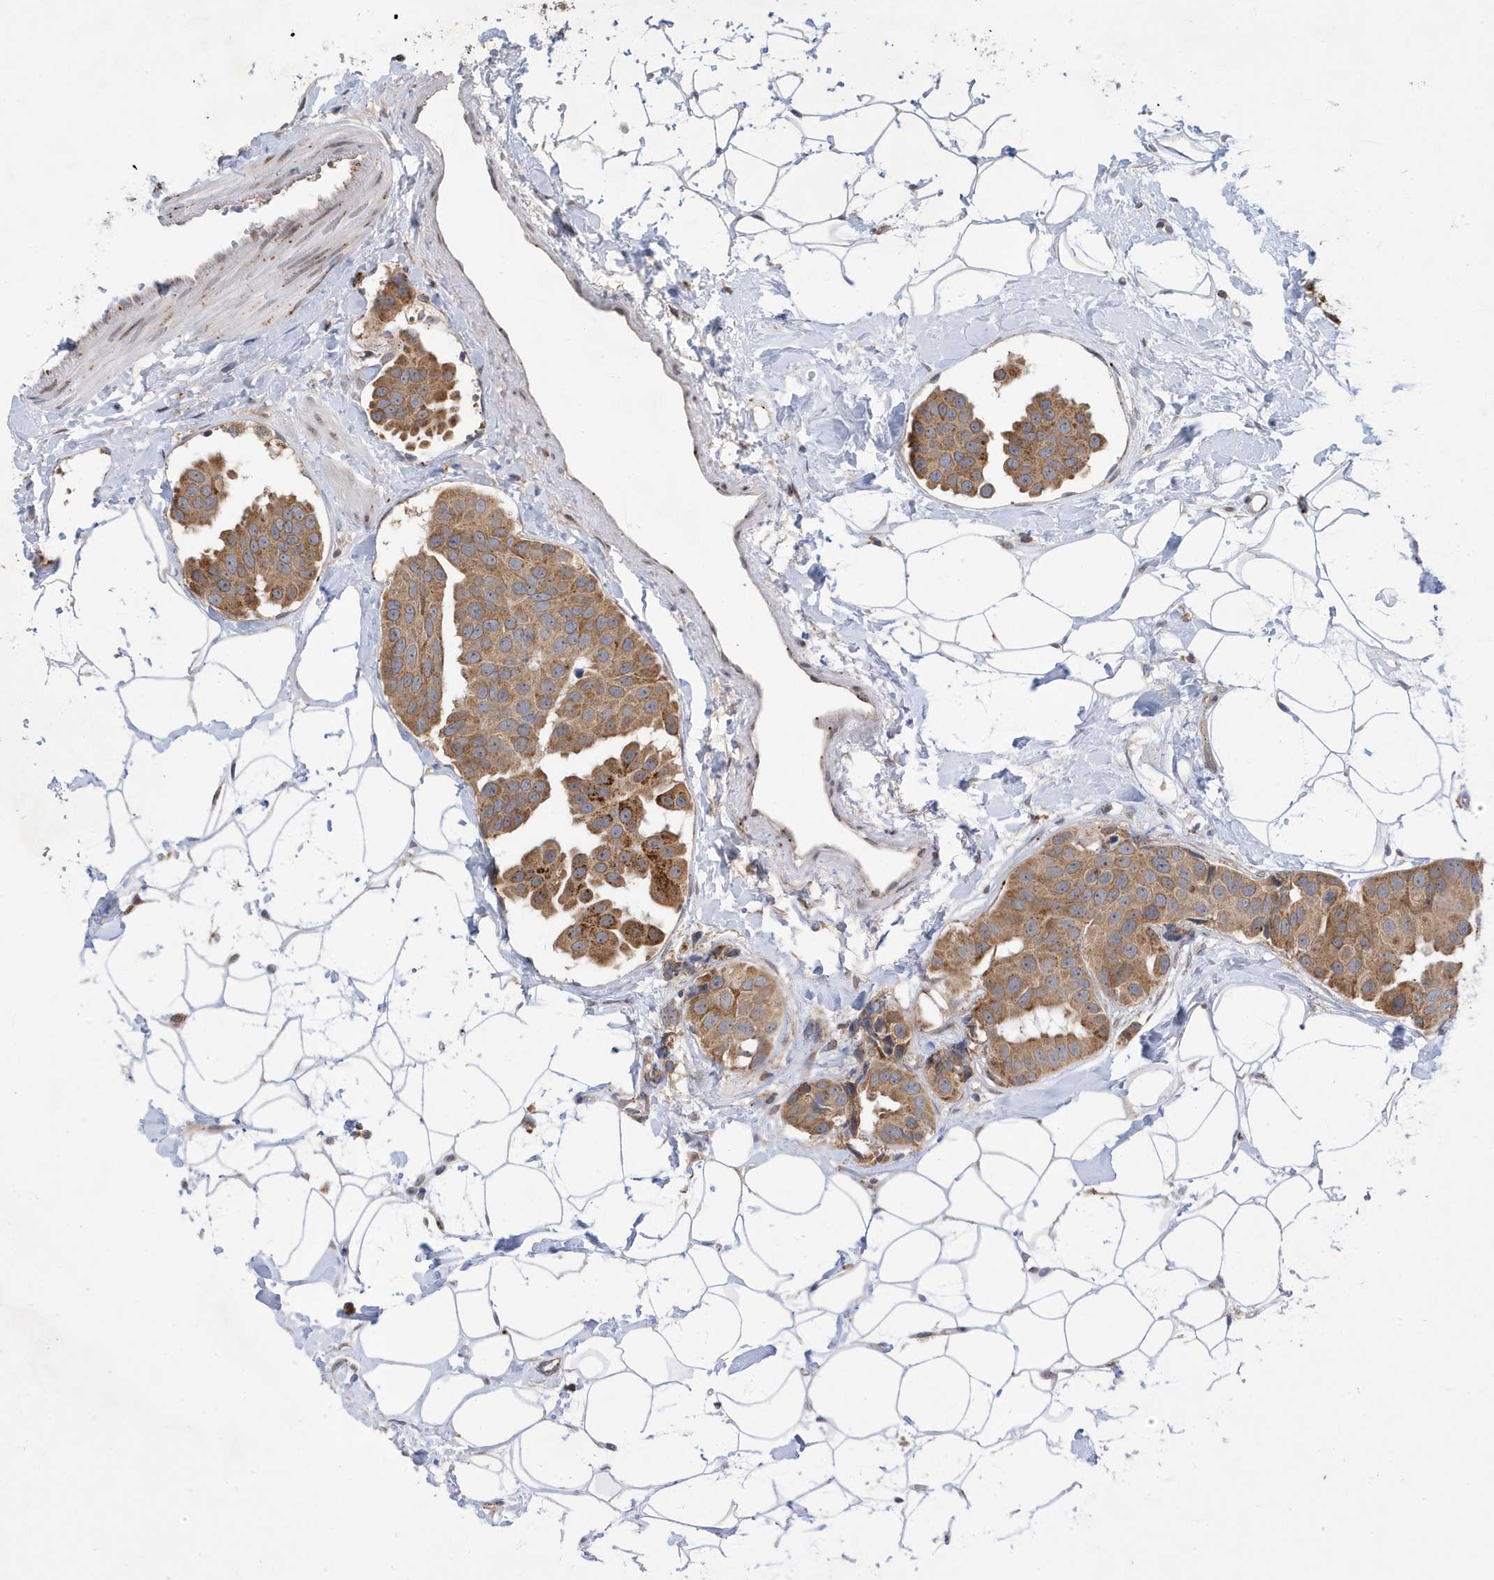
{"staining": {"intensity": "moderate", "quantity": ">75%", "location": "cytoplasmic/membranous"}, "tissue": "breast cancer", "cell_type": "Tumor cells", "image_type": "cancer", "snomed": [{"axis": "morphology", "description": "Normal tissue, NOS"}, {"axis": "morphology", "description": "Duct carcinoma"}, {"axis": "topography", "description": "Breast"}], "caption": "There is medium levels of moderate cytoplasmic/membranous staining in tumor cells of breast cancer (invasive ductal carcinoma), as demonstrated by immunohistochemical staining (brown color).", "gene": "ZNF507", "patient": {"sex": "female", "age": 39}}